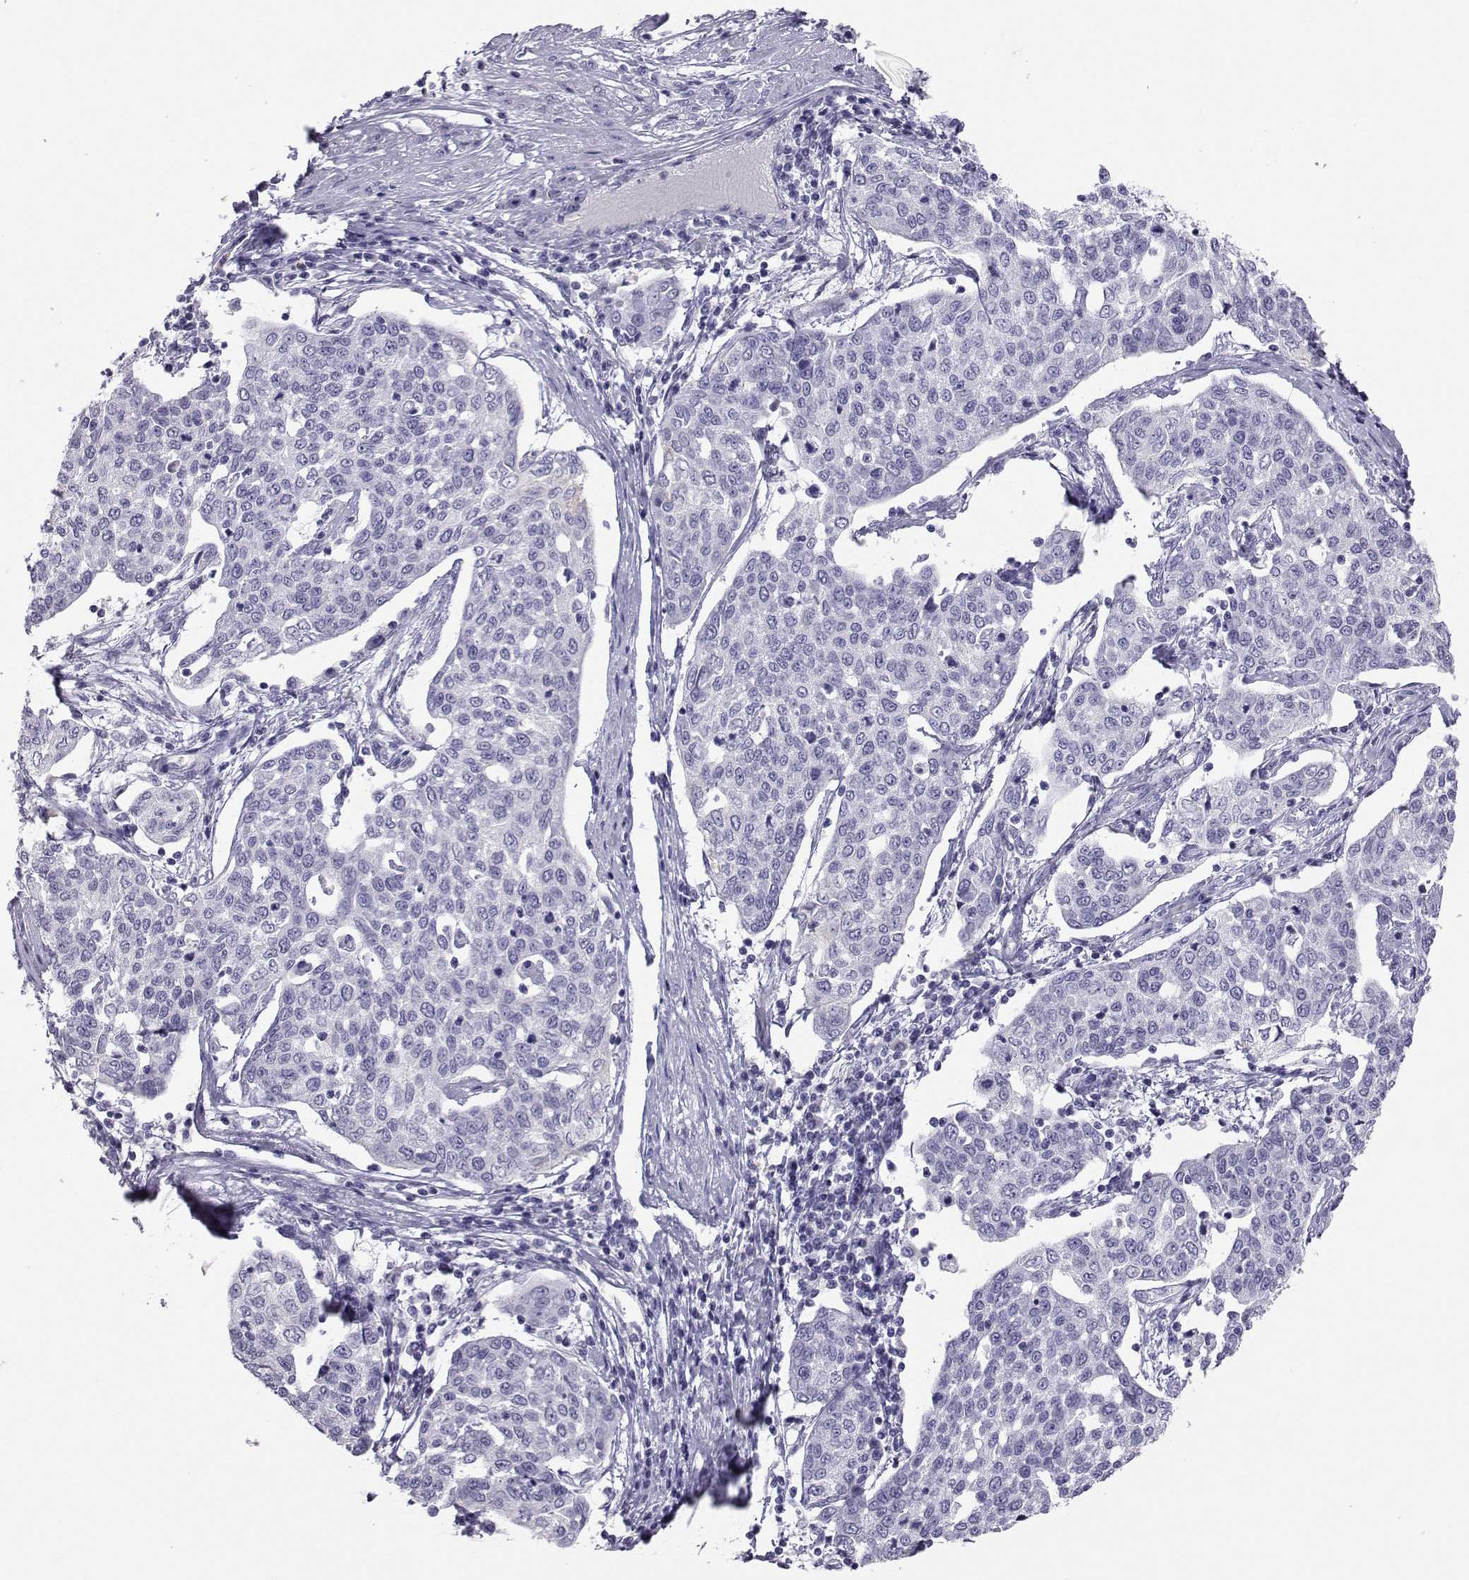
{"staining": {"intensity": "negative", "quantity": "none", "location": "none"}, "tissue": "cervical cancer", "cell_type": "Tumor cells", "image_type": "cancer", "snomed": [{"axis": "morphology", "description": "Squamous cell carcinoma, NOS"}, {"axis": "topography", "description": "Cervix"}], "caption": "High magnification brightfield microscopy of squamous cell carcinoma (cervical) stained with DAB (3,3'-diaminobenzidine) (brown) and counterstained with hematoxylin (blue): tumor cells show no significant staining. (Immunohistochemistry, brightfield microscopy, high magnification).", "gene": "TRPM7", "patient": {"sex": "female", "age": 34}}